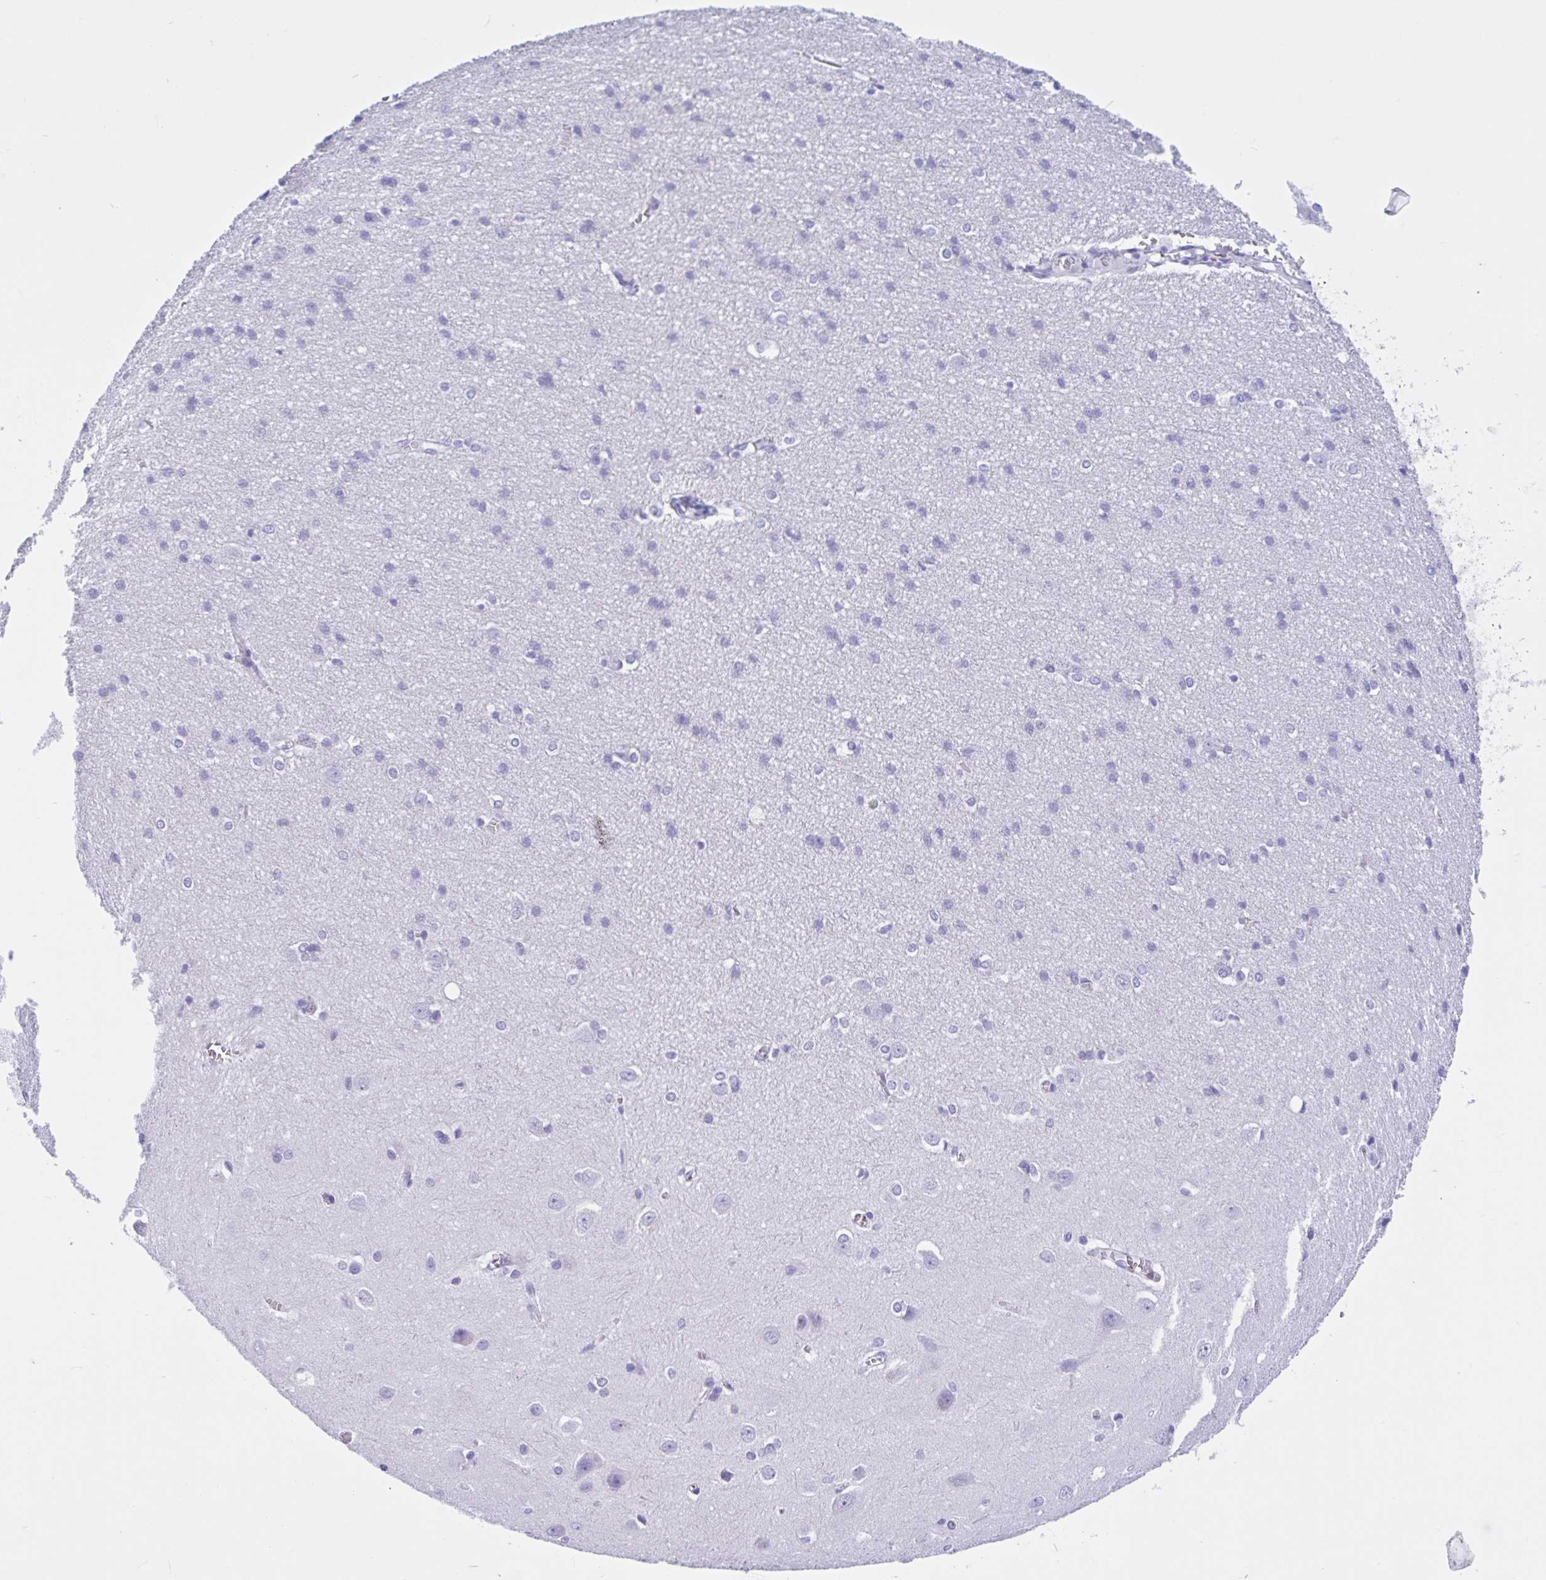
{"staining": {"intensity": "negative", "quantity": "none", "location": "none"}, "tissue": "cerebral cortex", "cell_type": "Endothelial cells", "image_type": "normal", "snomed": [{"axis": "morphology", "description": "Normal tissue, NOS"}, {"axis": "topography", "description": "Cerebral cortex"}], "caption": "Endothelial cells show no significant expression in benign cerebral cortex.", "gene": "IAPP", "patient": {"sex": "male", "age": 37}}